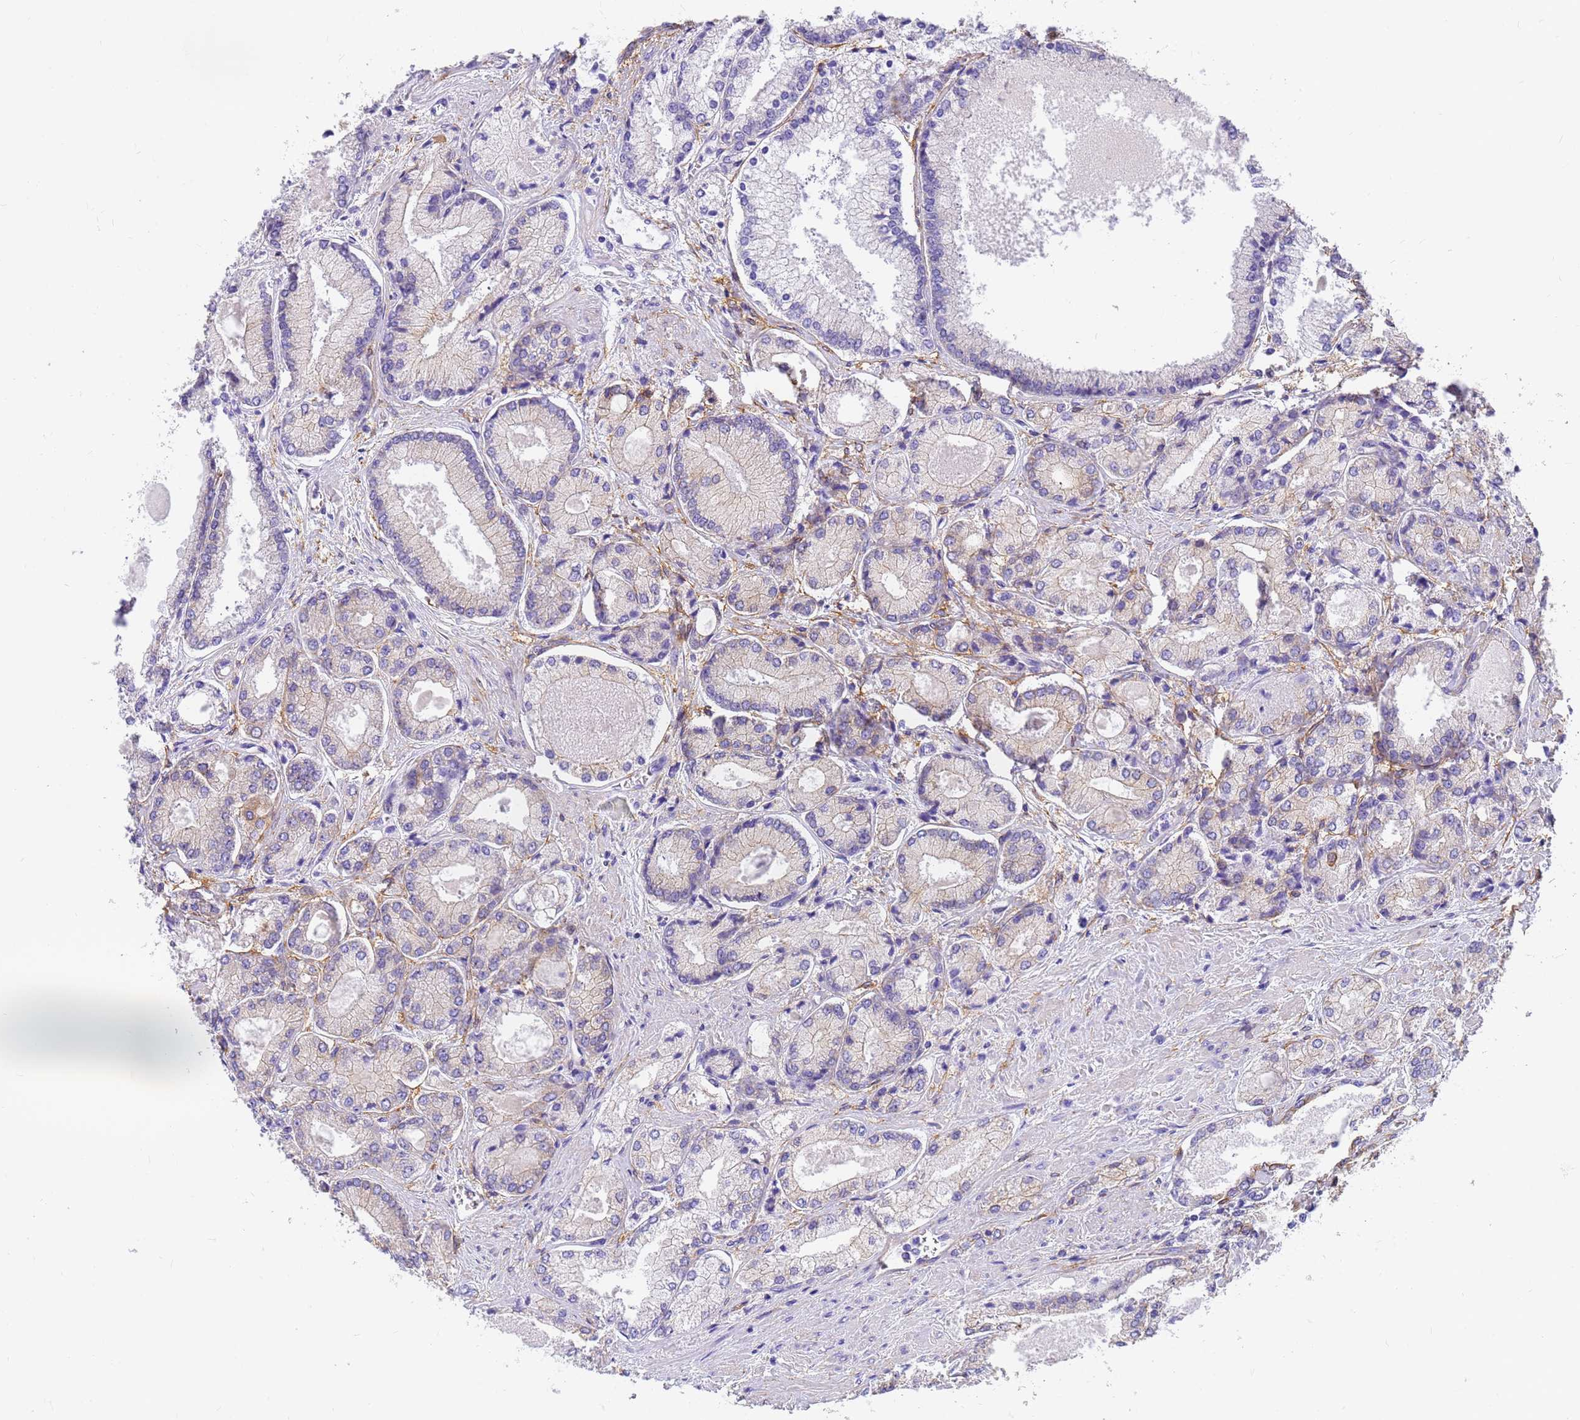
{"staining": {"intensity": "negative", "quantity": "none", "location": "none"}, "tissue": "prostate cancer", "cell_type": "Tumor cells", "image_type": "cancer", "snomed": [{"axis": "morphology", "description": "Adenocarcinoma, Low grade"}, {"axis": "topography", "description": "Prostate"}], "caption": "Tumor cells are negative for brown protein staining in prostate cancer.", "gene": "MVB12A", "patient": {"sex": "male", "age": 74}}